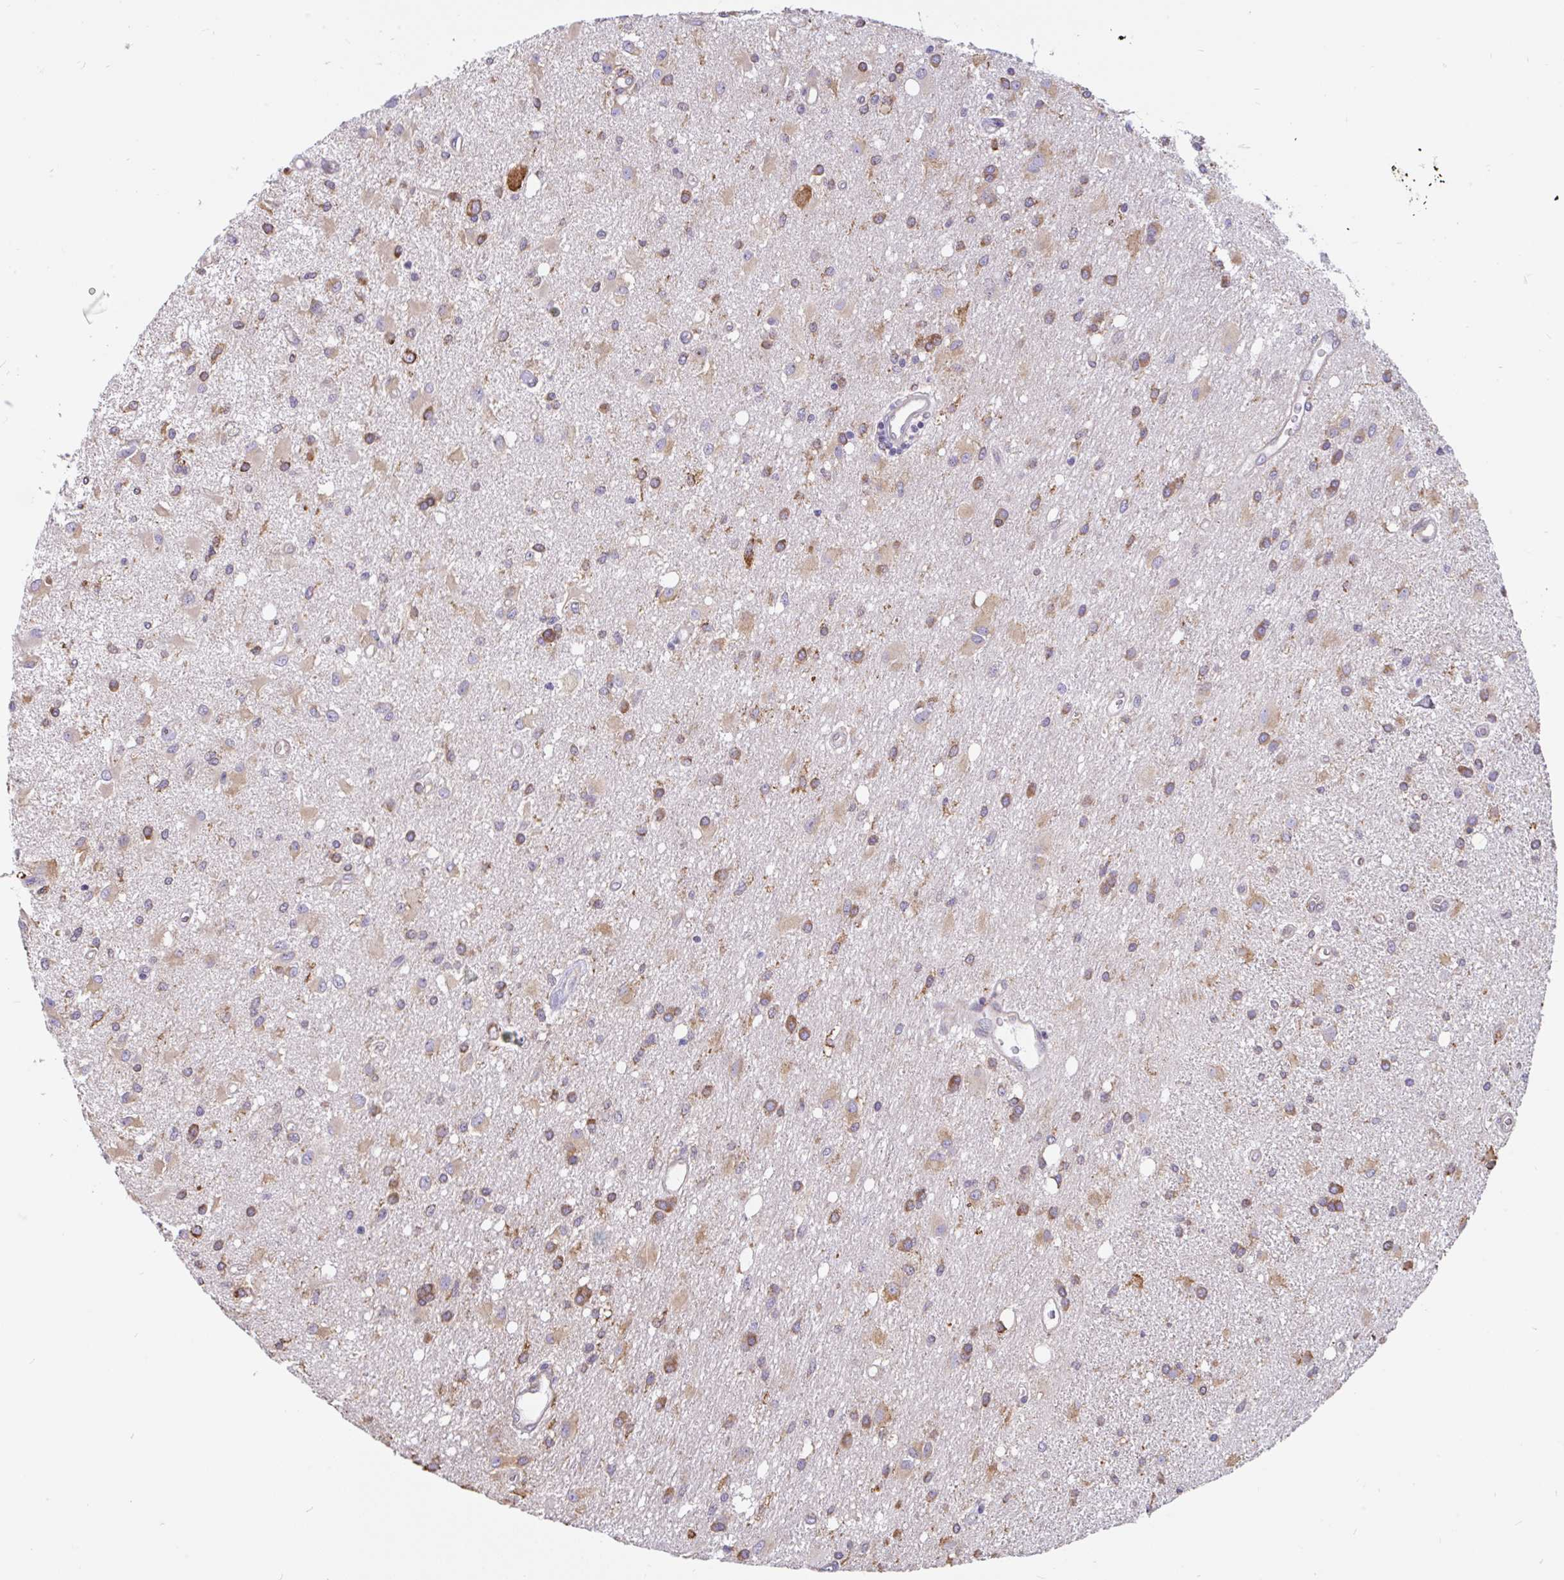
{"staining": {"intensity": "moderate", "quantity": "25%-75%", "location": "cytoplasmic/membranous"}, "tissue": "glioma", "cell_type": "Tumor cells", "image_type": "cancer", "snomed": [{"axis": "morphology", "description": "Glioma, malignant, High grade"}, {"axis": "topography", "description": "Brain"}], "caption": "Approximately 25%-75% of tumor cells in human malignant high-grade glioma exhibit moderate cytoplasmic/membranous protein staining as visualized by brown immunohistochemical staining.", "gene": "EML5", "patient": {"sex": "male", "age": 67}}